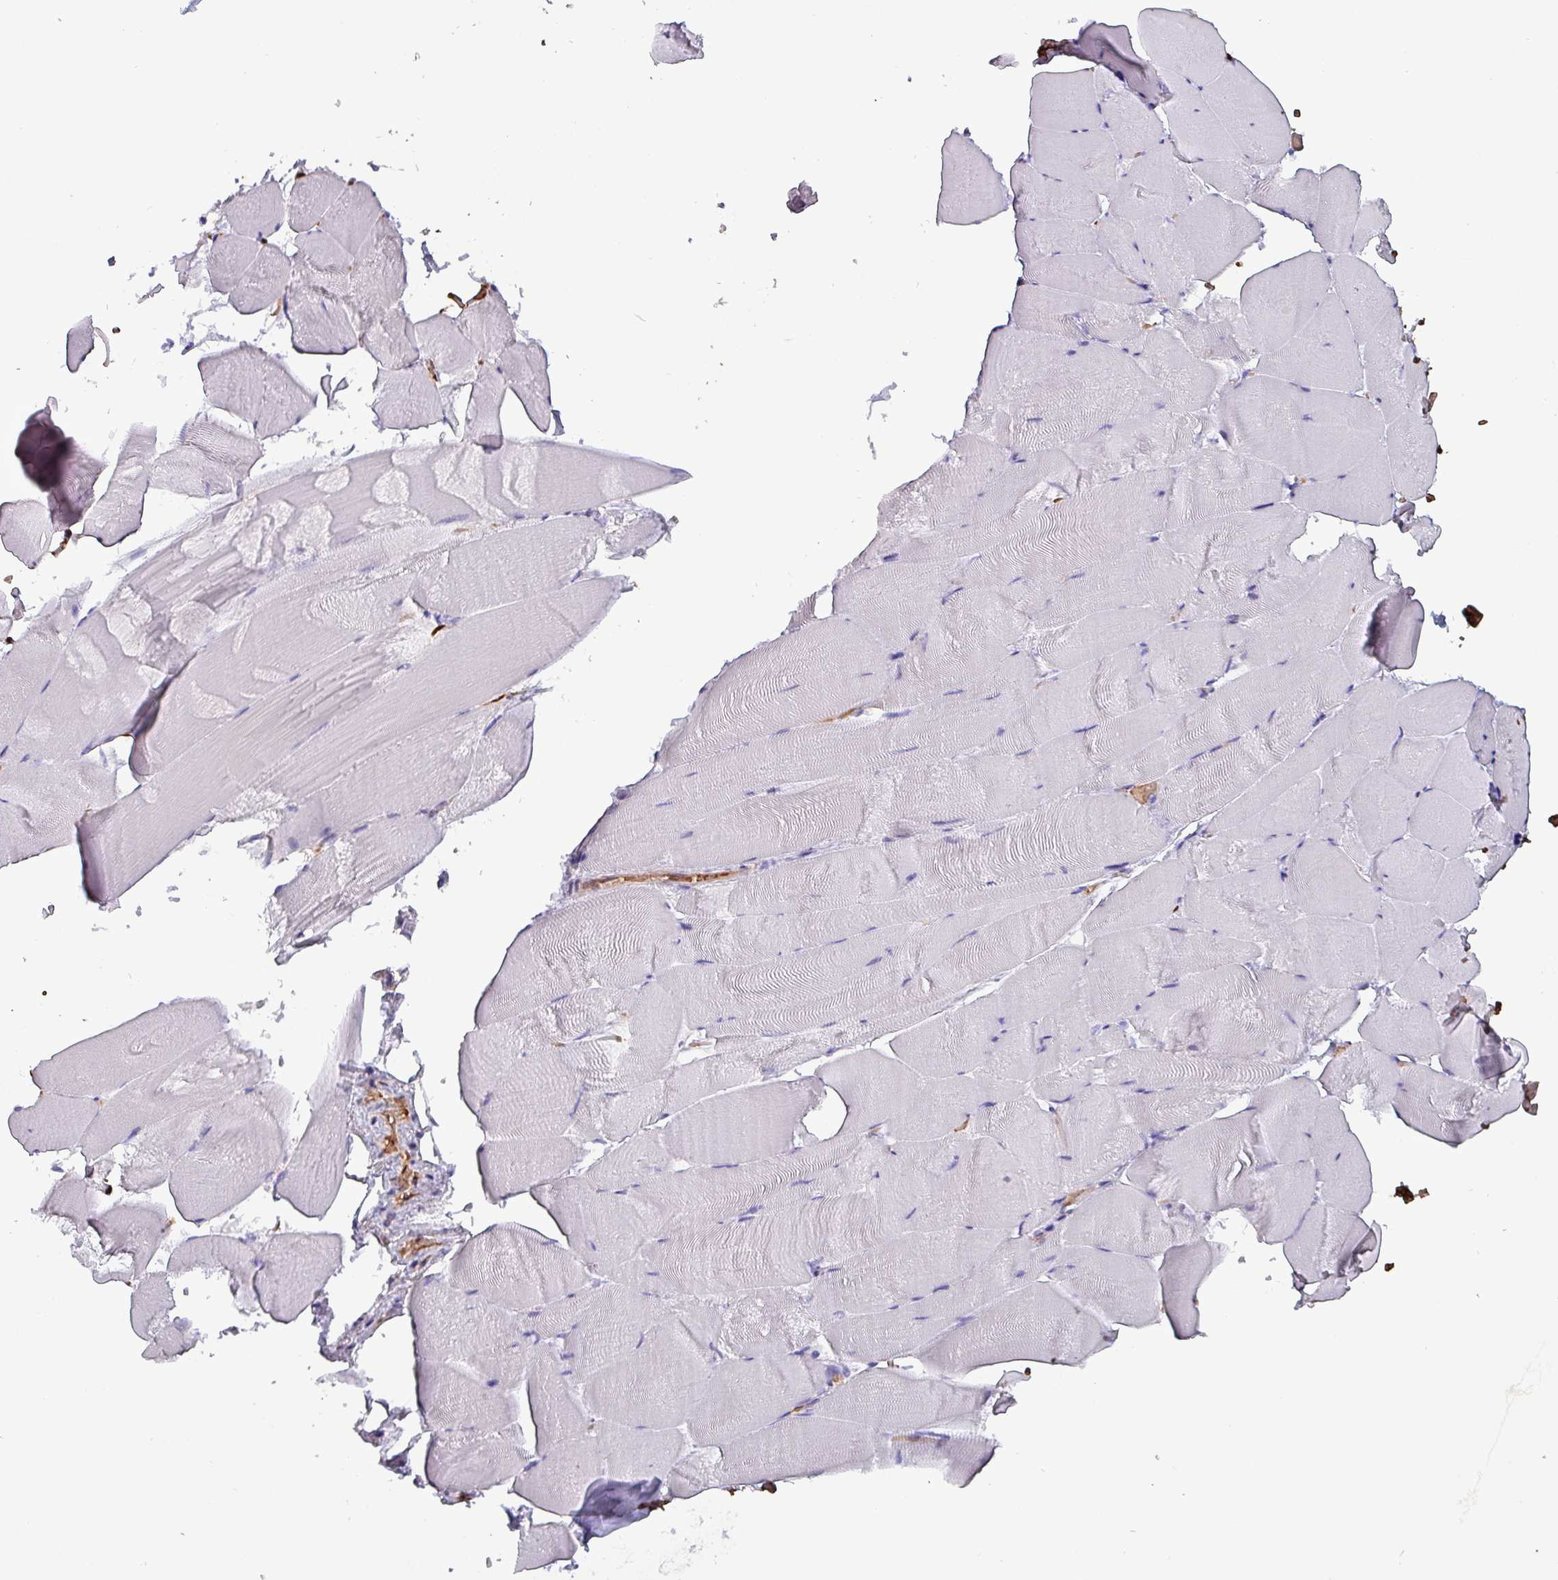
{"staining": {"intensity": "negative", "quantity": "none", "location": "none"}, "tissue": "skeletal muscle", "cell_type": "Myocytes", "image_type": "normal", "snomed": [{"axis": "morphology", "description": "Normal tissue, NOS"}, {"axis": "topography", "description": "Skeletal muscle"}], "caption": "DAB (3,3'-diaminobenzidine) immunohistochemical staining of benign skeletal muscle demonstrates no significant staining in myocytes.", "gene": "PSMB8", "patient": {"sex": "female", "age": 64}}